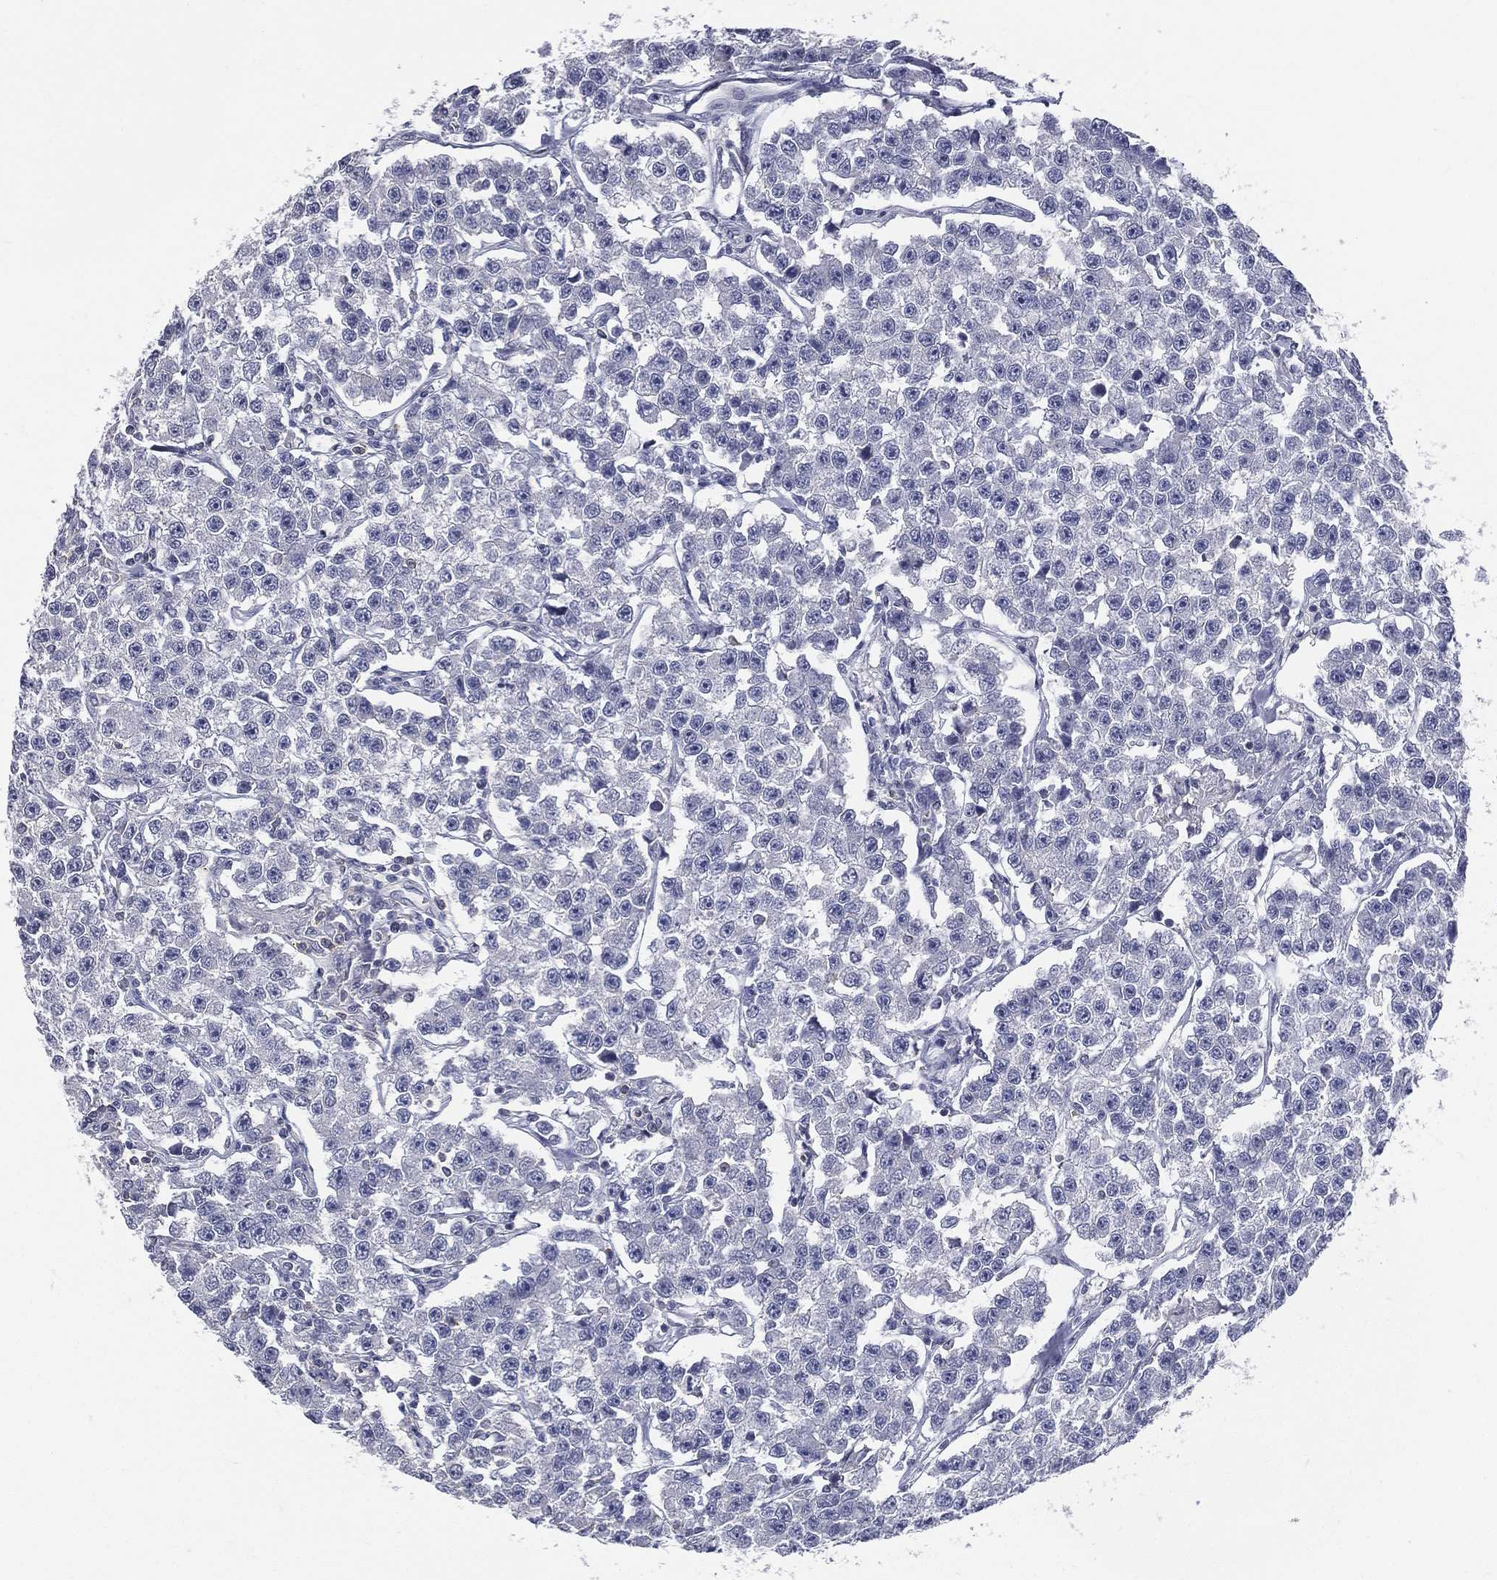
{"staining": {"intensity": "negative", "quantity": "none", "location": "none"}, "tissue": "testis cancer", "cell_type": "Tumor cells", "image_type": "cancer", "snomed": [{"axis": "morphology", "description": "Seminoma, NOS"}, {"axis": "topography", "description": "Testis"}], "caption": "The immunohistochemistry histopathology image has no significant positivity in tumor cells of seminoma (testis) tissue. The staining is performed using DAB brown chromogen with nuclei counter-stained in using hematoxylin.", "gene": "ETNPPL", "patient": {"sex": "male", "age": 59}}